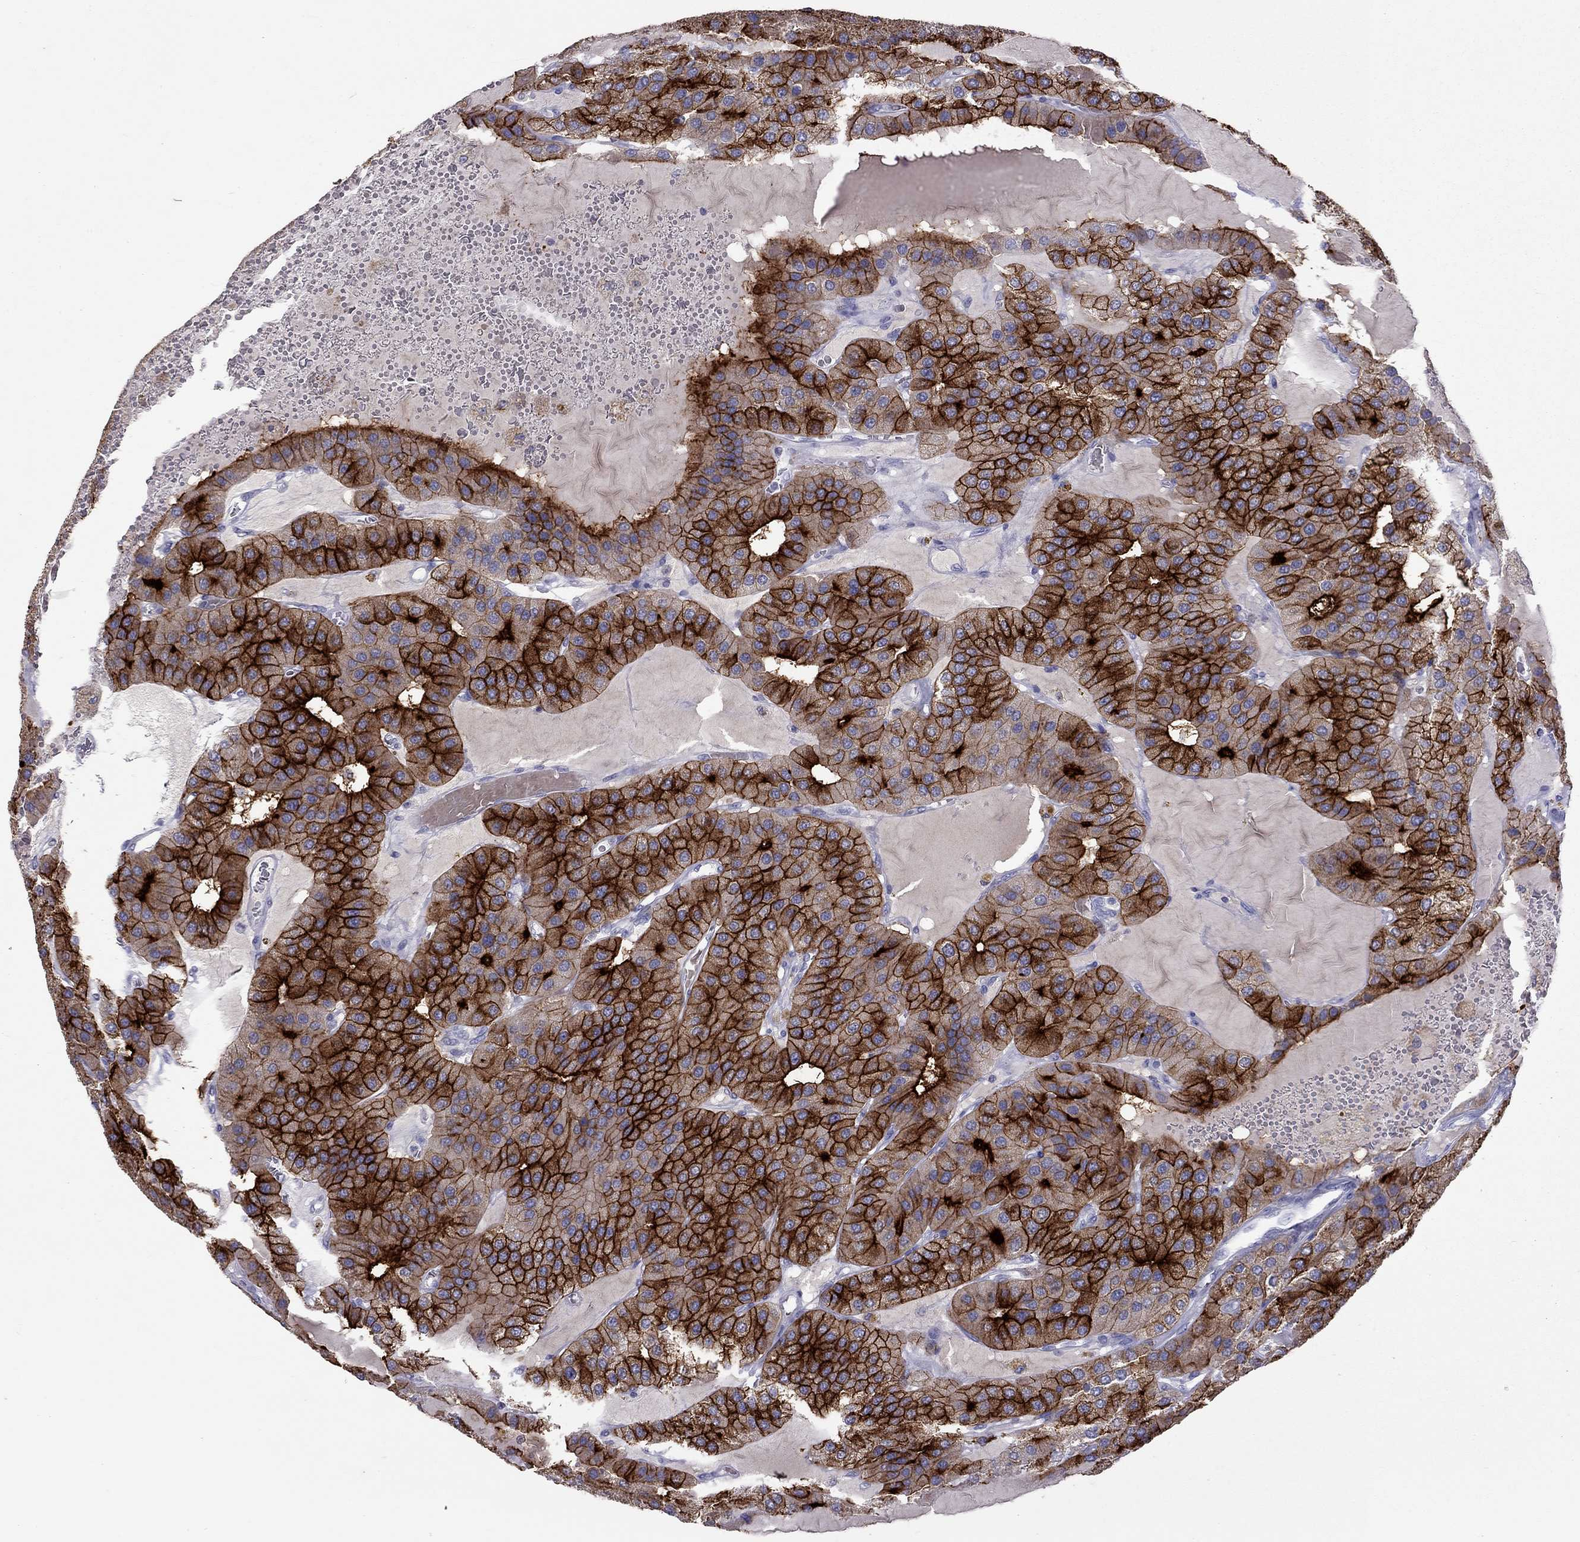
{"staining": {"intensity": "strong", "quantity": ">75%", "location": "cytoplasmic/membranous"}, "tissue": "parathyroid gland", "cell_type": "Glandular cells", "image_type": "normal", "snomed": [{"axis": "morphology", "description": "Normal tissue, NOS"}, {"axis": "morphology", "description": "Adenoma, NOS"}, {"axis": "topography", "description": "Parathyroid gland"}], "caption": "Glandular cells display strong cytoplasmic/membranous expression in approximately >75% of cells in benign parathyroid gland. The protein of interest is stained brown, and the nuclei are stained in blue (DAB IHC with brightfield microscopy, high magnification).", "gene": "MUC16", "patient": {"sex": "female", "age": 86}}